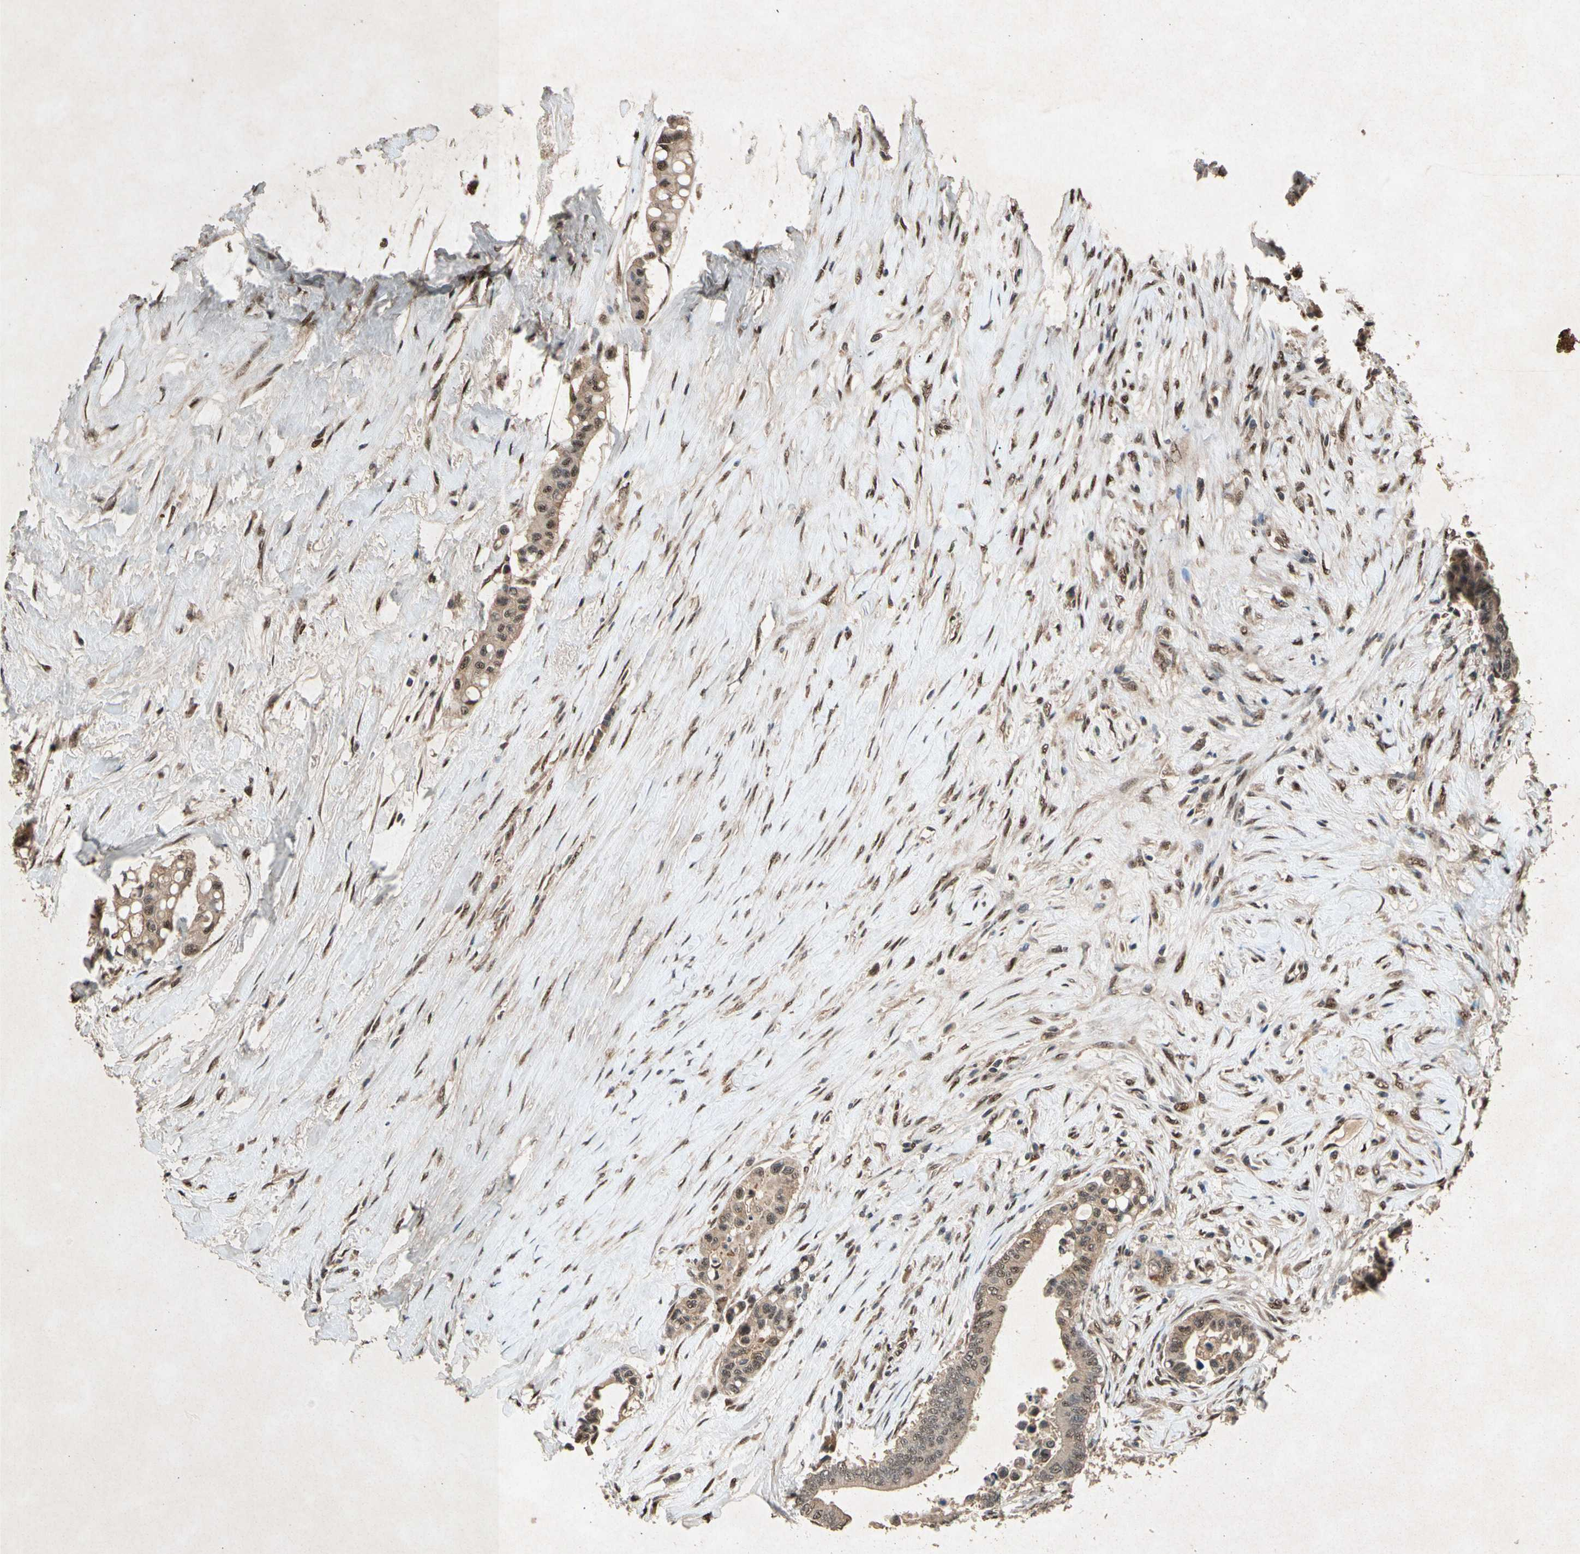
{"staining": {"intensity": "weak", "quantity": ">75%", "location": "cytoplasmic/membranous,nuclear"}, "tissue": "colorectal cancer", "cell_type": "Tumor cells", "image_type": "cancer", "snomed": [{"axis": "morphology", "description": "Normal tissue, NOS"}, {"axis": "morphology", "description": "Adenocarcinoma, NOS"}, {"axis": "topography", "description": "Colon"}], "caption": "Immunohistochemistry (IHC) micrograph of human colorectal cancer stained for a protein (brown), which reveals low levels of weak cytoplasmic/membranous and nuclear staining in about >75% of tumor cells.", "gene": "PML", "patient": {"sex": "male", "age": 82}}